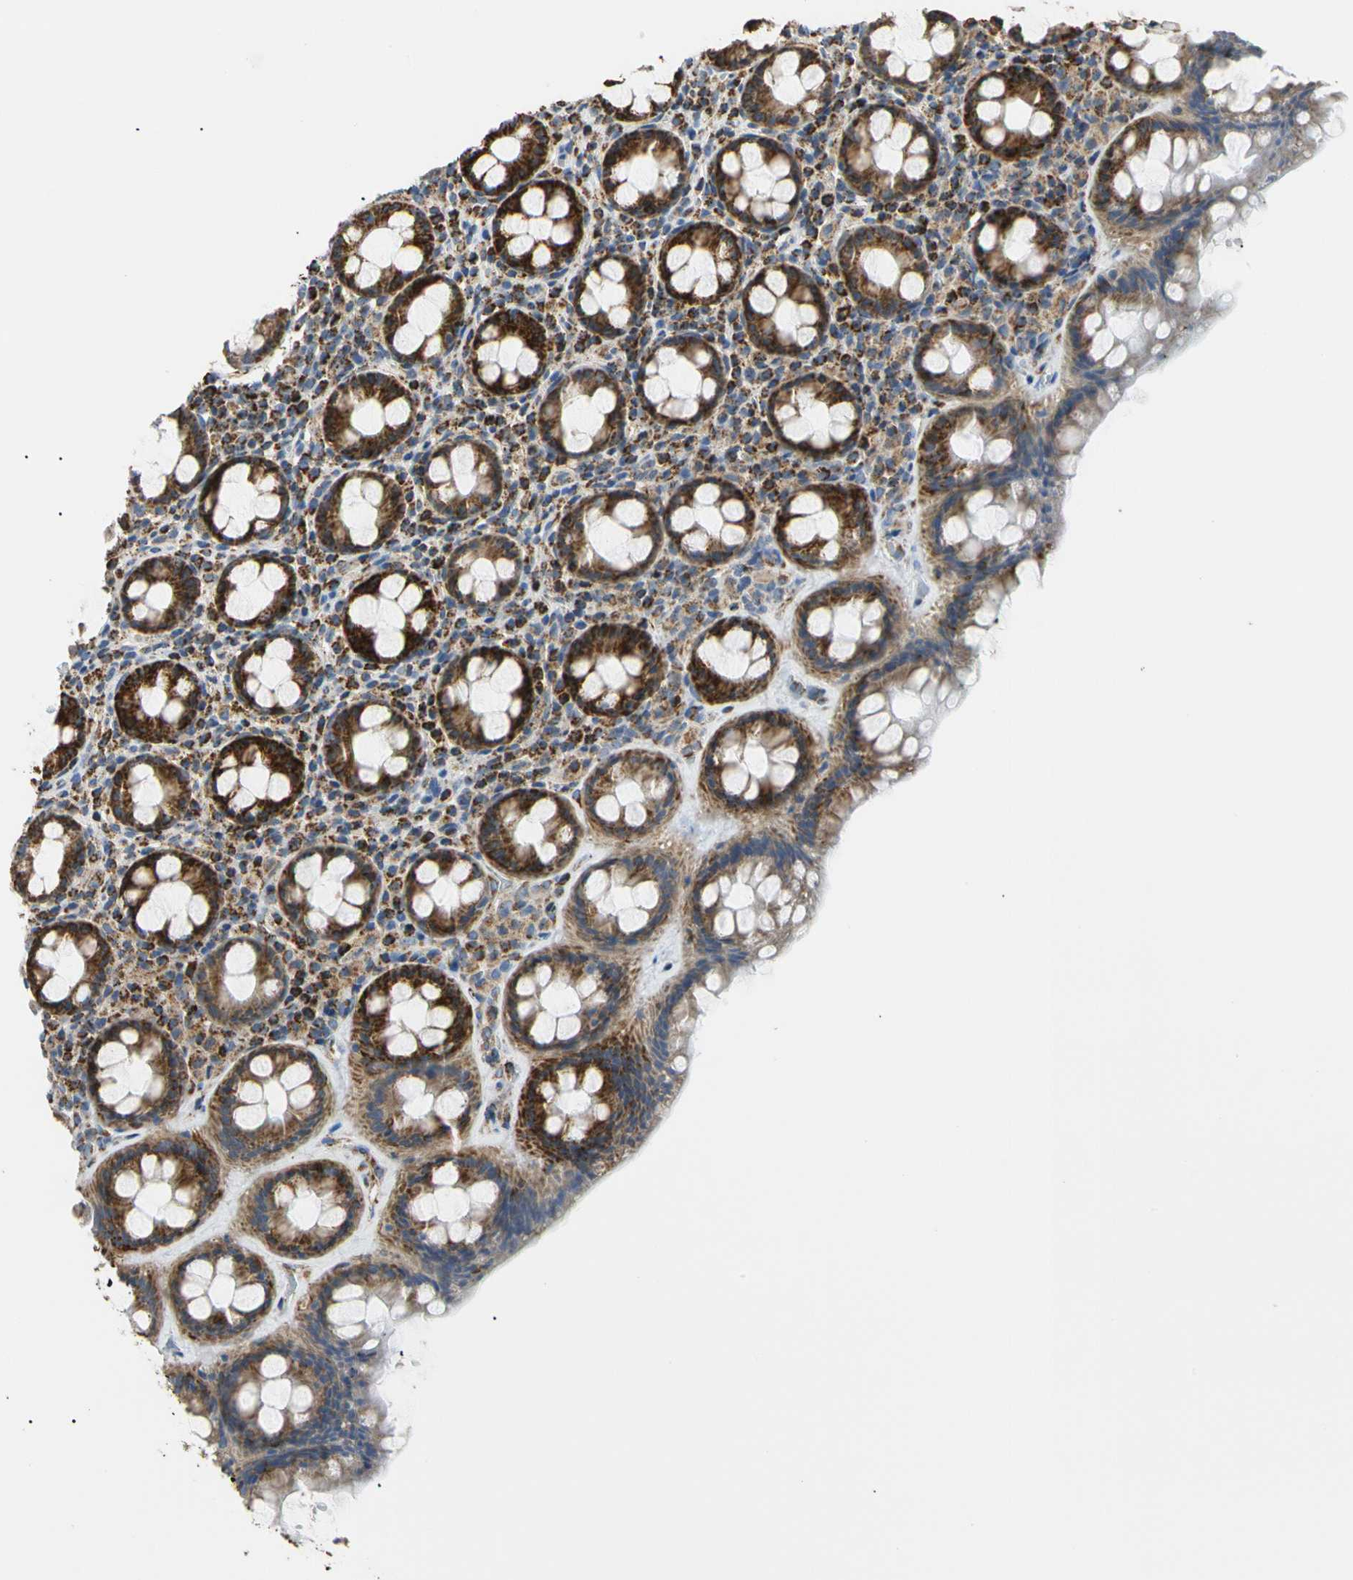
{"staining": {"intensity": "strong", "quantity": ">75%", "location": "cytoplasmic/membranous"}, "tissue": "rectum", "cell_type": "Glandular cells", "image_type": "normal", "snomed": [{"axis": "morphology", "description": "Normal tissue, NOS"}, {"axis": "topography", "description": "Rectum"}], "caption": "Rectum stained with DAB IHC exhibits high levels of strong cytoplasmic/membranous positivity in about >75% of glandular cells. The staining is performed using DAB brown chromogen to label protein expression. The nuclei are counter-stained blue using hematoxylin.", "gene": "ACAT1", "patient": {"sex": "male", "age": 92}}